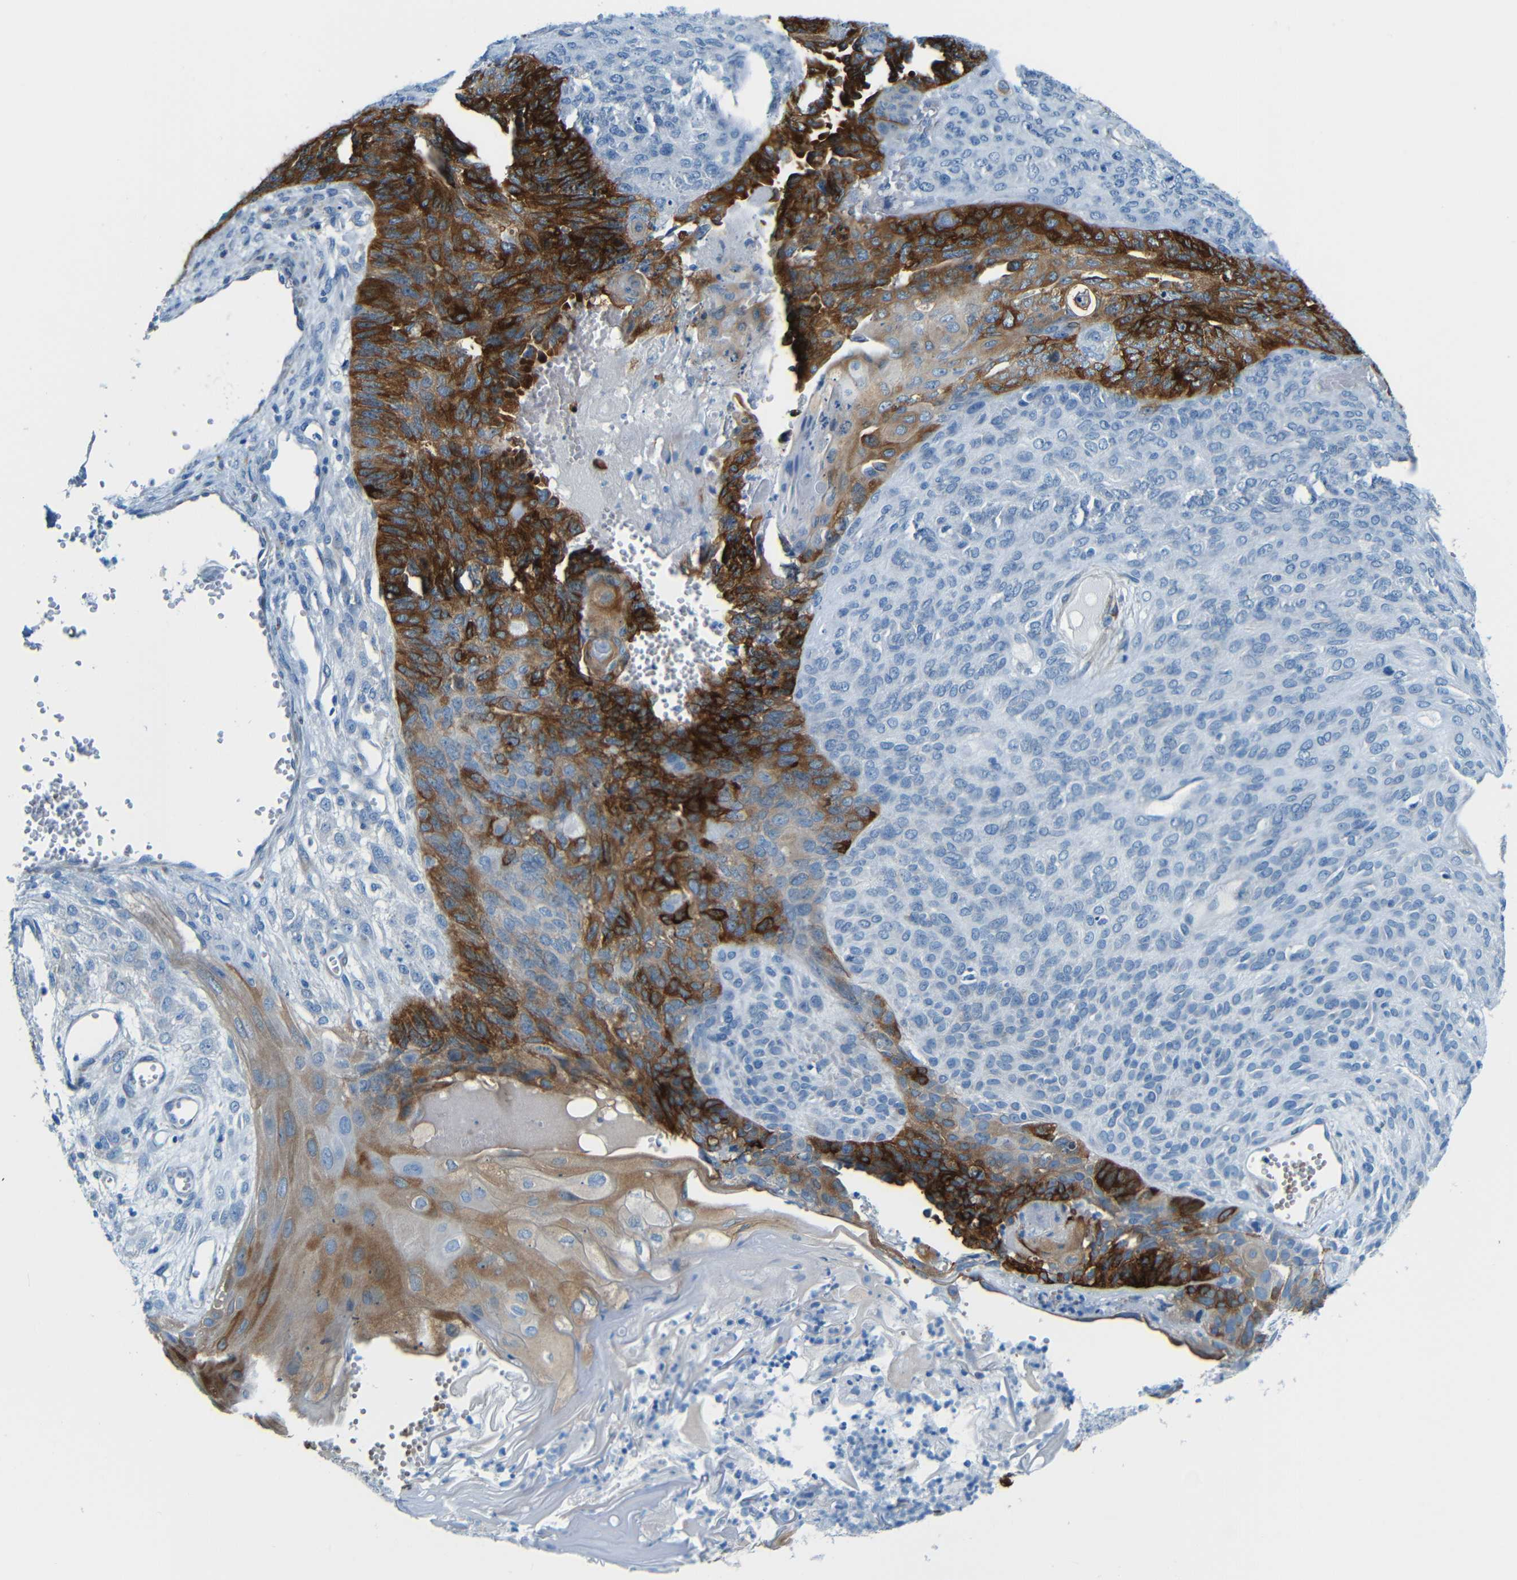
{"staining": {"intensity": "moderate", "quantity": "25%-75%", "location": "cytoplasmic/membranous"}, "tissue": "endometrial cancer", "cell_type": "Tumor cells", "image_type": "cancer", "snomed": [{"axis": "morphology", "description": "Adenocarcinoma, NOS"}, {"axis": "topography", "description": "Endometrium"}], "caption": "Endometrial cancer stained with DAB immunohistochemistry demonstrates medium levels of moderate cytoplasmic/membranous staining in about 25%-75% of tumor cells. Immunohistochemistry (ihc) stains the protein in brown and the nuclei are stained blue.", "gene": "MAP2", "patient": {"sex": "female", "age": 32}}